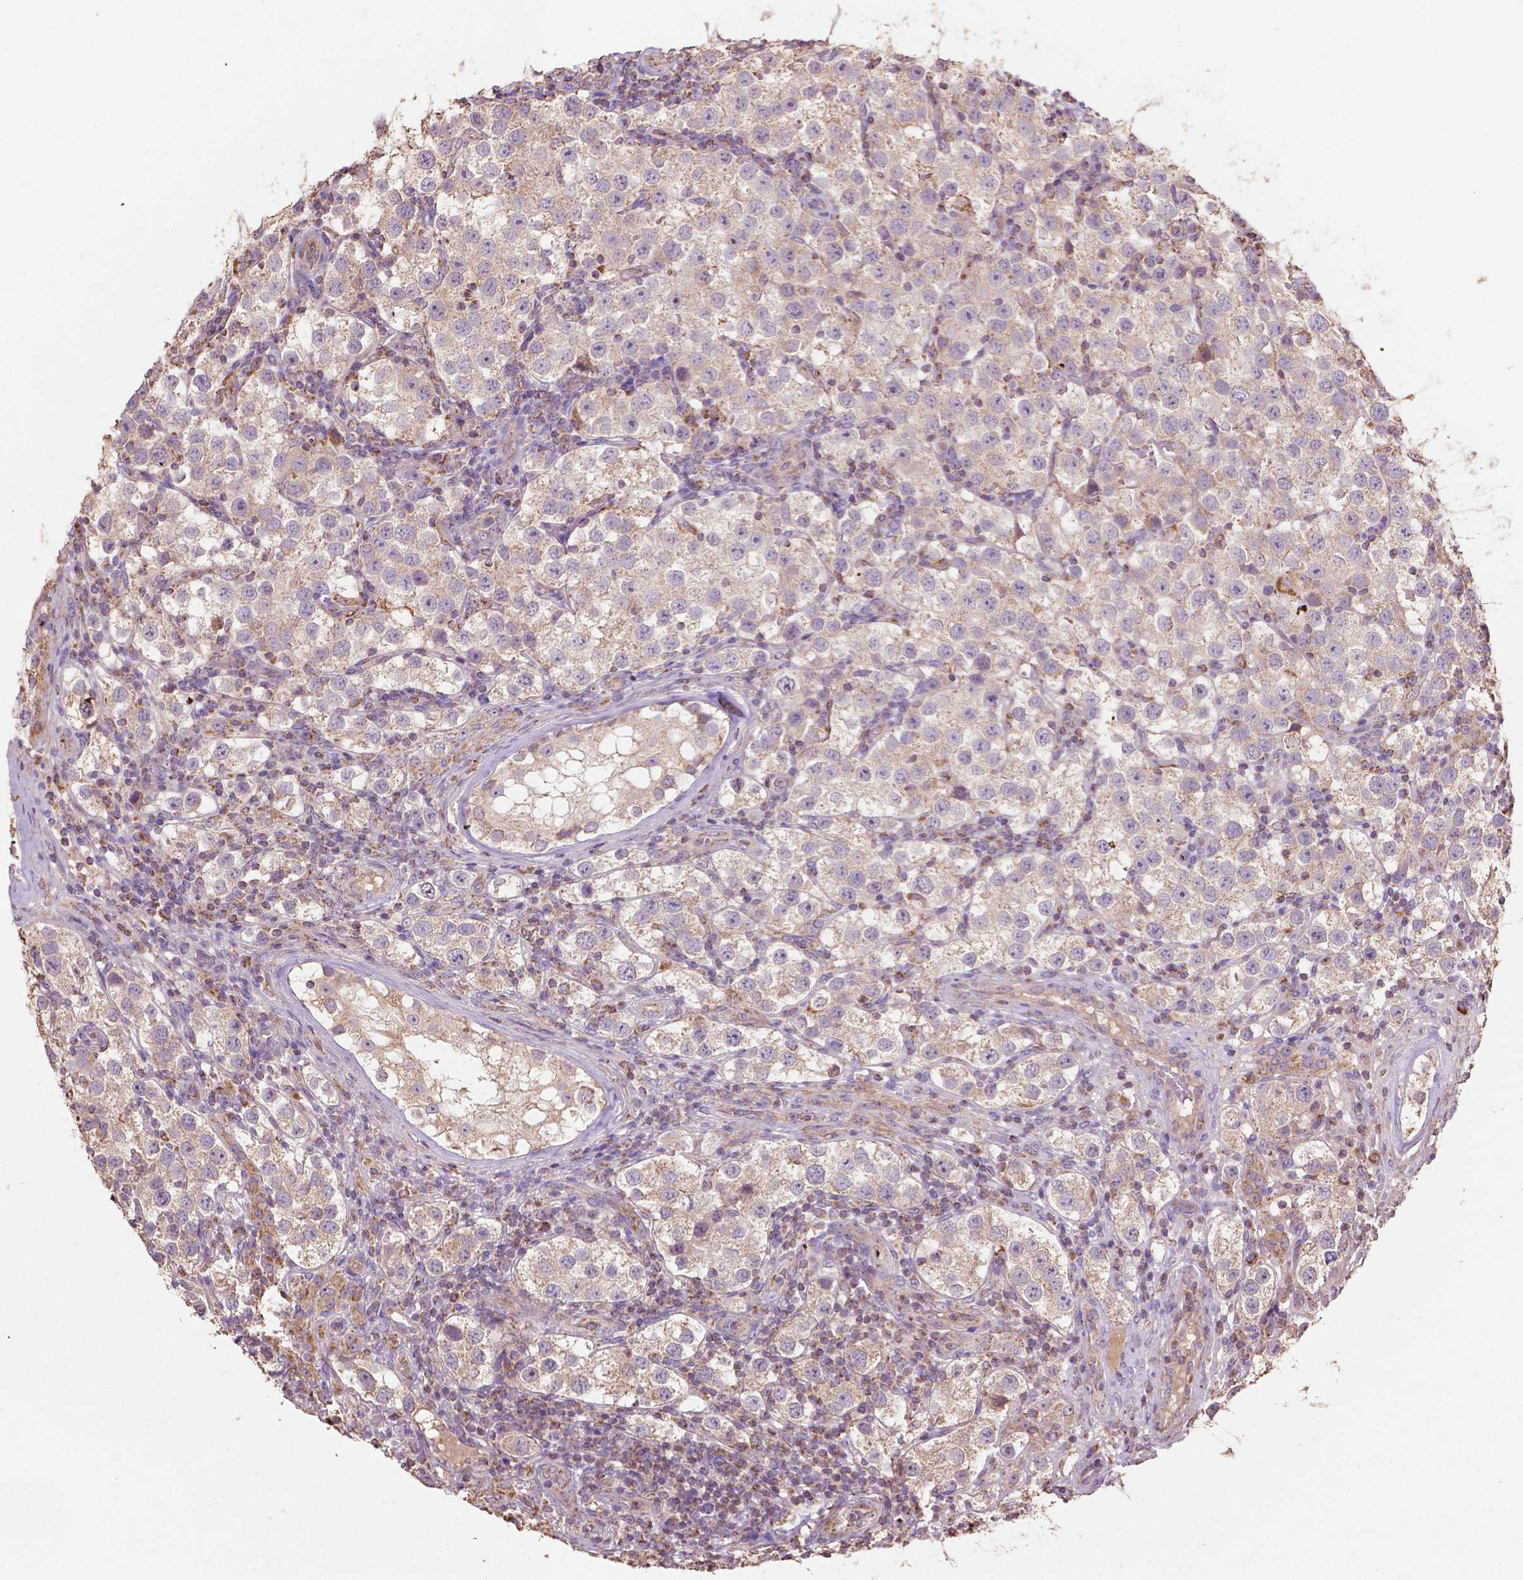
{"staining": {"intensity": "weak", "quantity": "<25%", "location": "cytoplasmic/membranous"}, "tissue": "testis cancer", "cell_type": "Tumor cells", "image_type": "cancer", "snomed": [{"axis": "morphology", "description": "Seminoma, NOS"}, {"axis": "topography", "description": "Testis"}], "caption": "This is an IHC image of testis cancer. There is no expression in tumor cells.", "gene": "LRR1", "patient": {"sex": "male", "age": 37}}